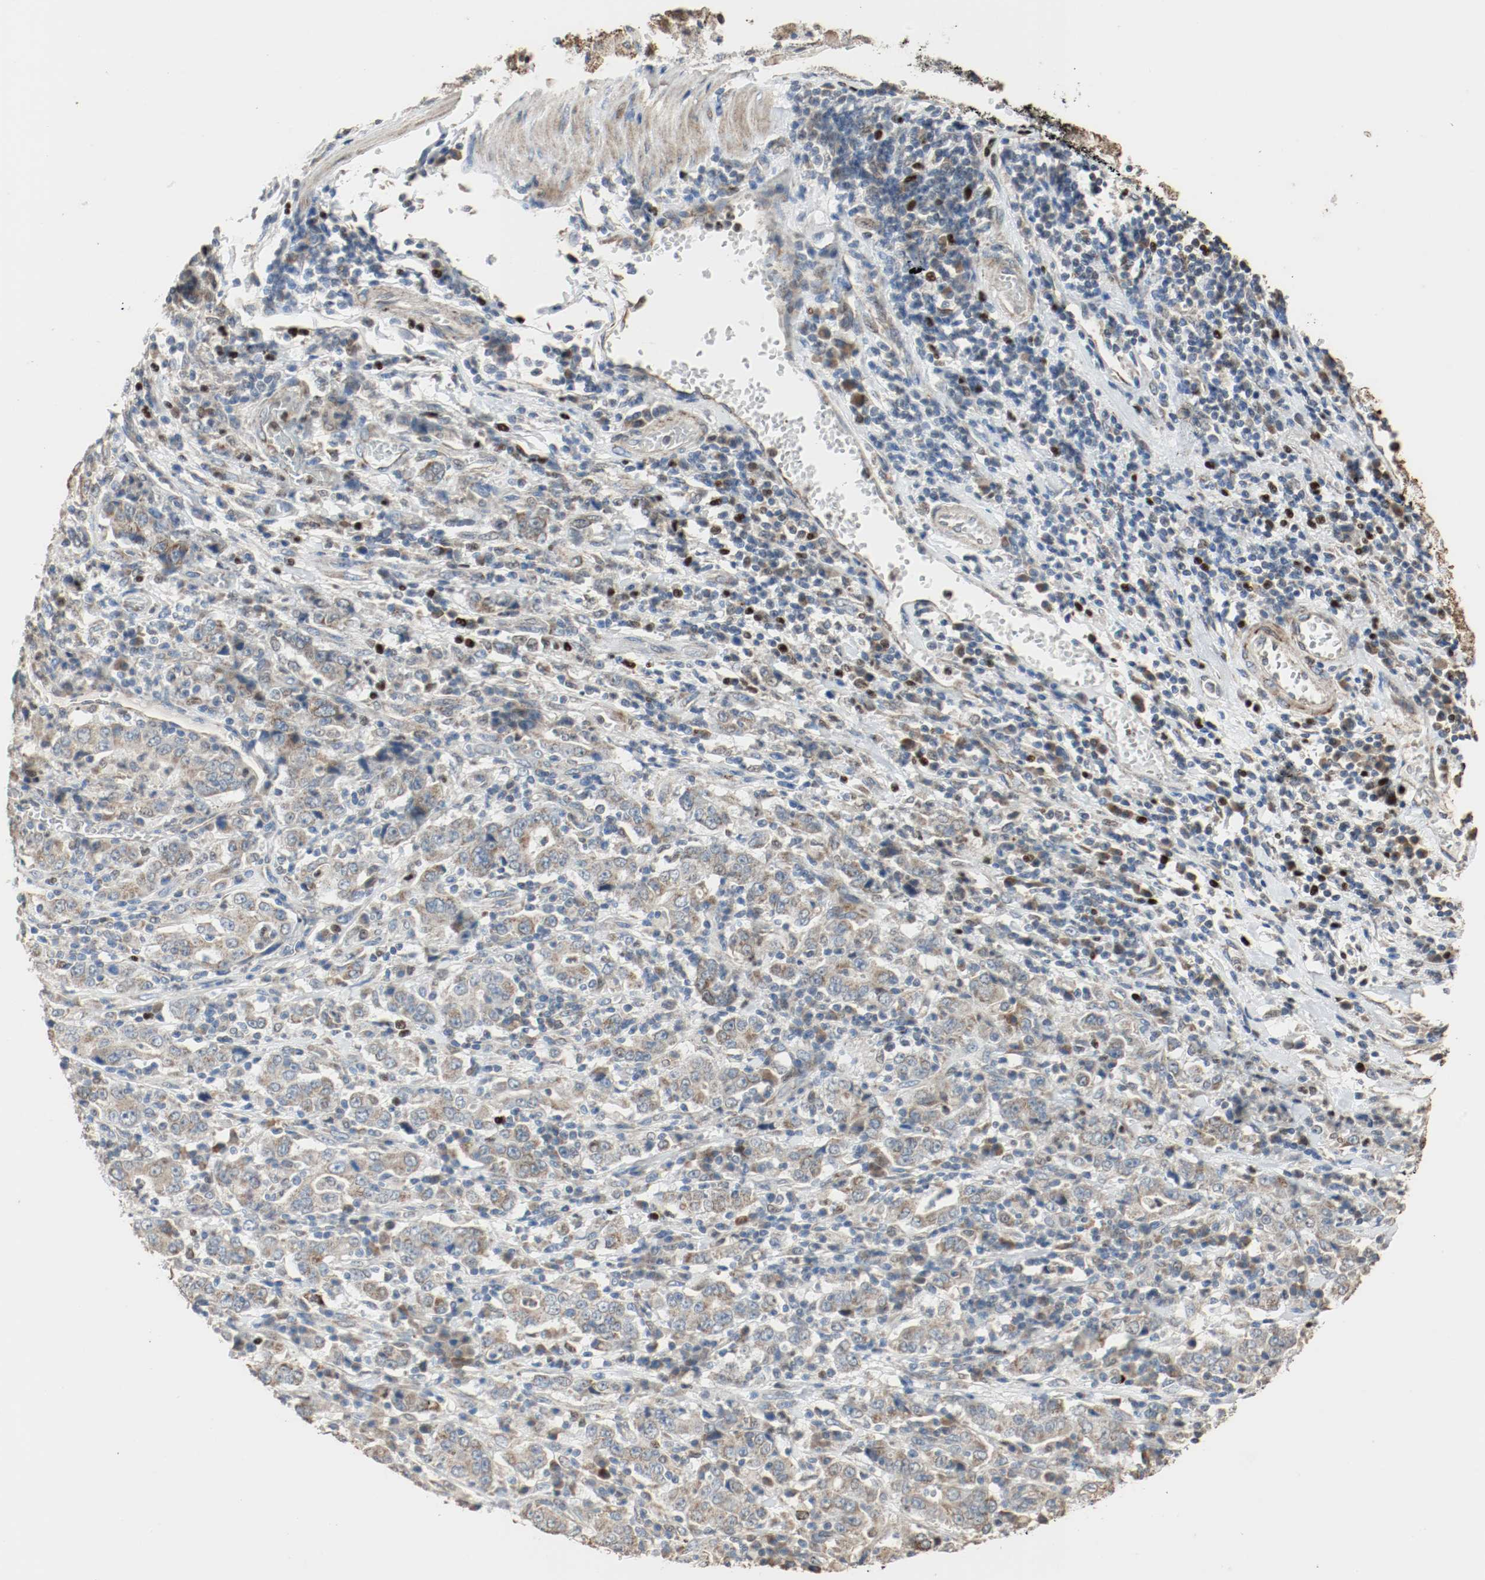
{"staining": {"intensity": "moderate", "quantity": ">75%", "location": "cytoplasmic/membranous"}, "tissue": "stomach cancer", "cell_type": "Tumor cells", "image_type": "cancer", "snomed": [{"axis": "morphology", "description": "Normal tissue, NOS"}, {"axis": "morphology", "description": "Adenocarcinoma, NOS"}, {"axis": "topography", "description": "Stomach, upper"}, {"axis": "topography", "description": "Stomach"}], "caption": "Immunohistochemical staining of adenocarcinoma (stomach) demonstrates moderate cytoplasmic/membranous protein expression in approximately >75% of tumor cells.", "gene": "ALDH4A1", "patient": {"sex": "male", "age": 59}}